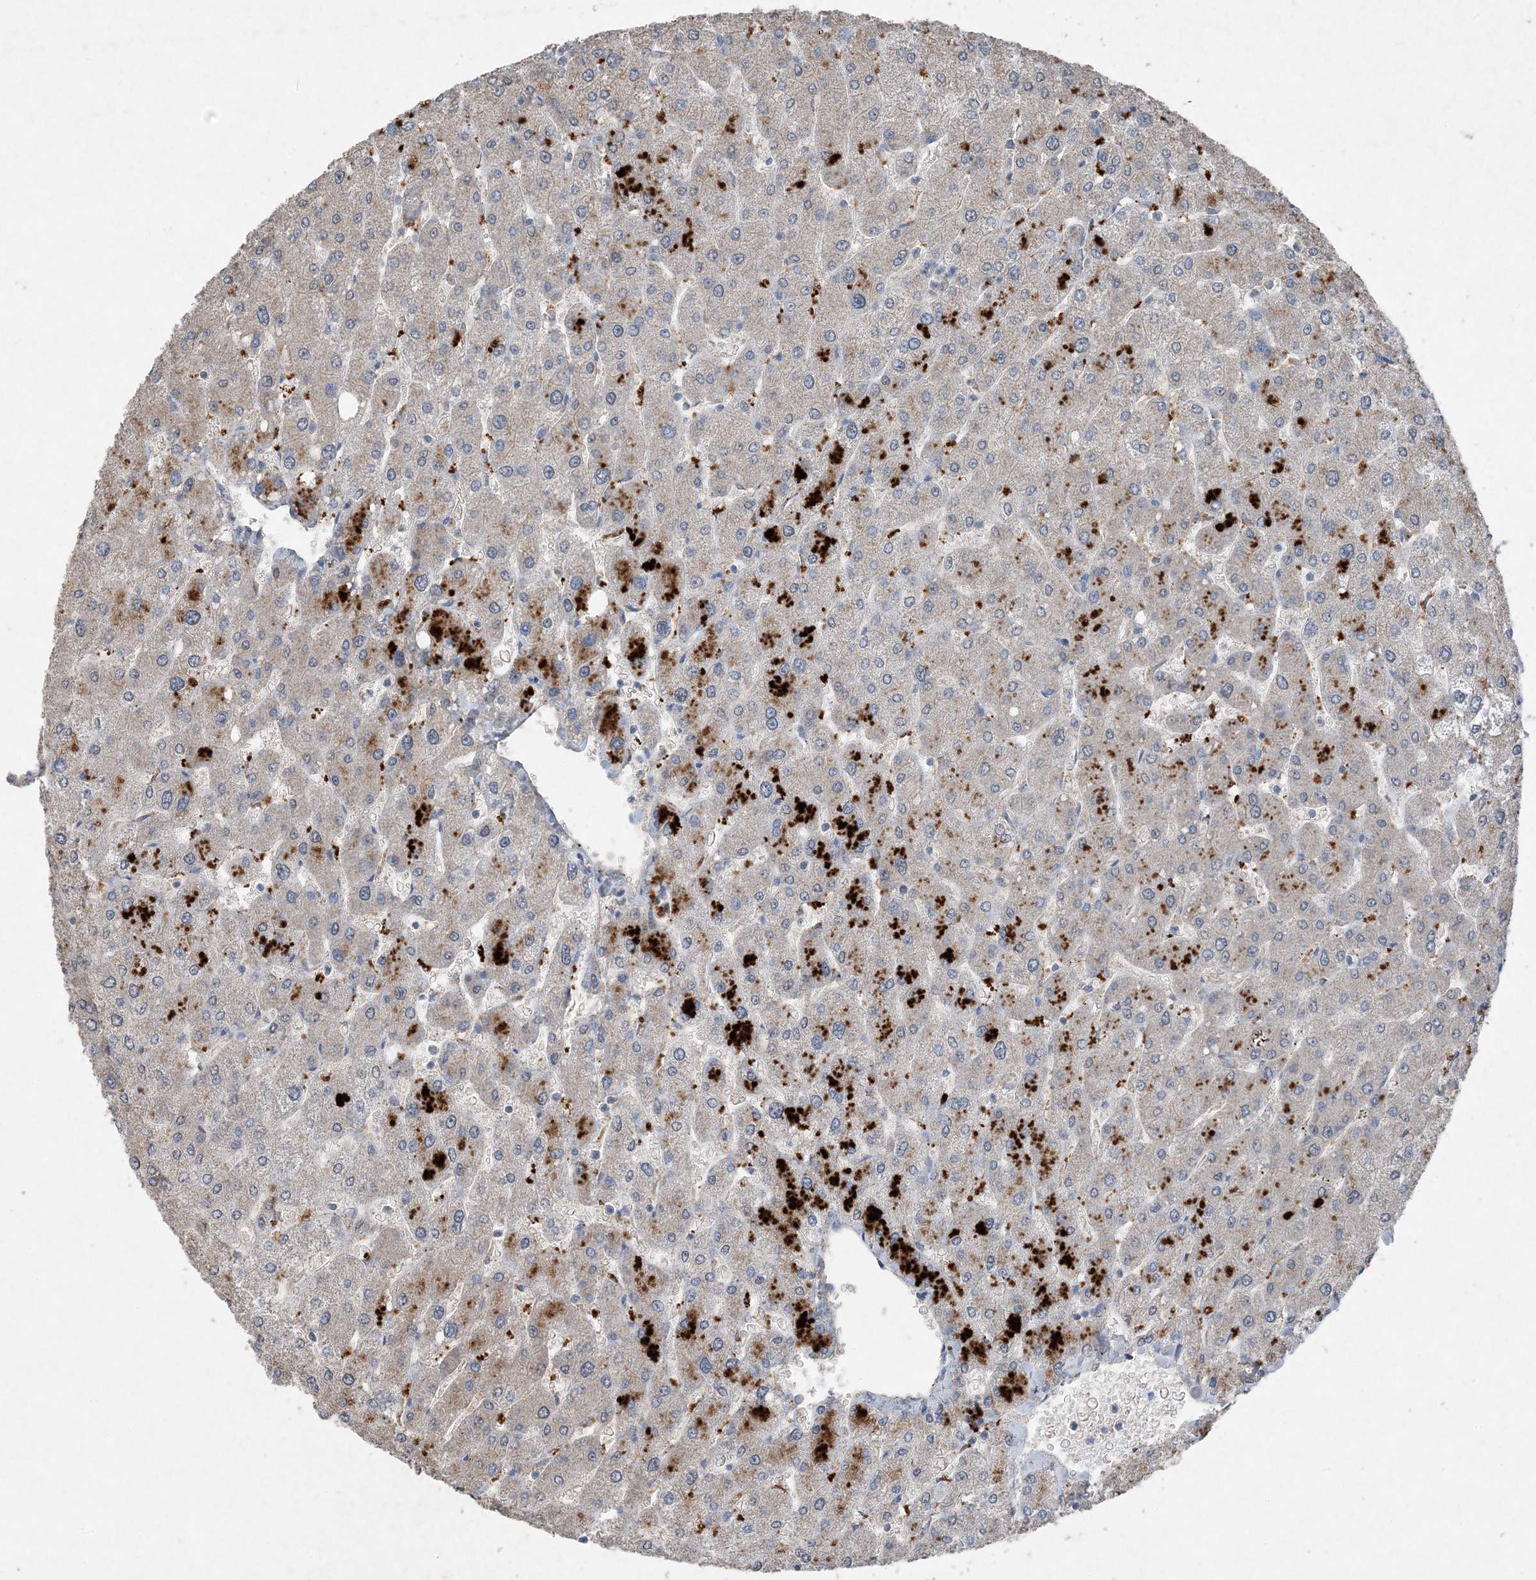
{"staining": {"intensity": "negative", "quantity": "none", "location": "none"}, "tissue": "liver", "cell_type": "Cholangiocytes", "image_type": "normal", "snomed": [{"axis": "morphology", "description": "Normal tissue, NOS"}, {"axis": "topography", "description": "Liver"}], "caption": "DAB (3,3'-diaminobenzidine) immunohistochemical staining of unremarkable human liver reveals no significant positivity in cholangiocytes. (Stains: DAB IHC with hematoxylin counter stain, Microscopy: brightfield microscopy at high magnification).", "gene": "FCN3", "patient": {"sex": "male", "age": 55}}